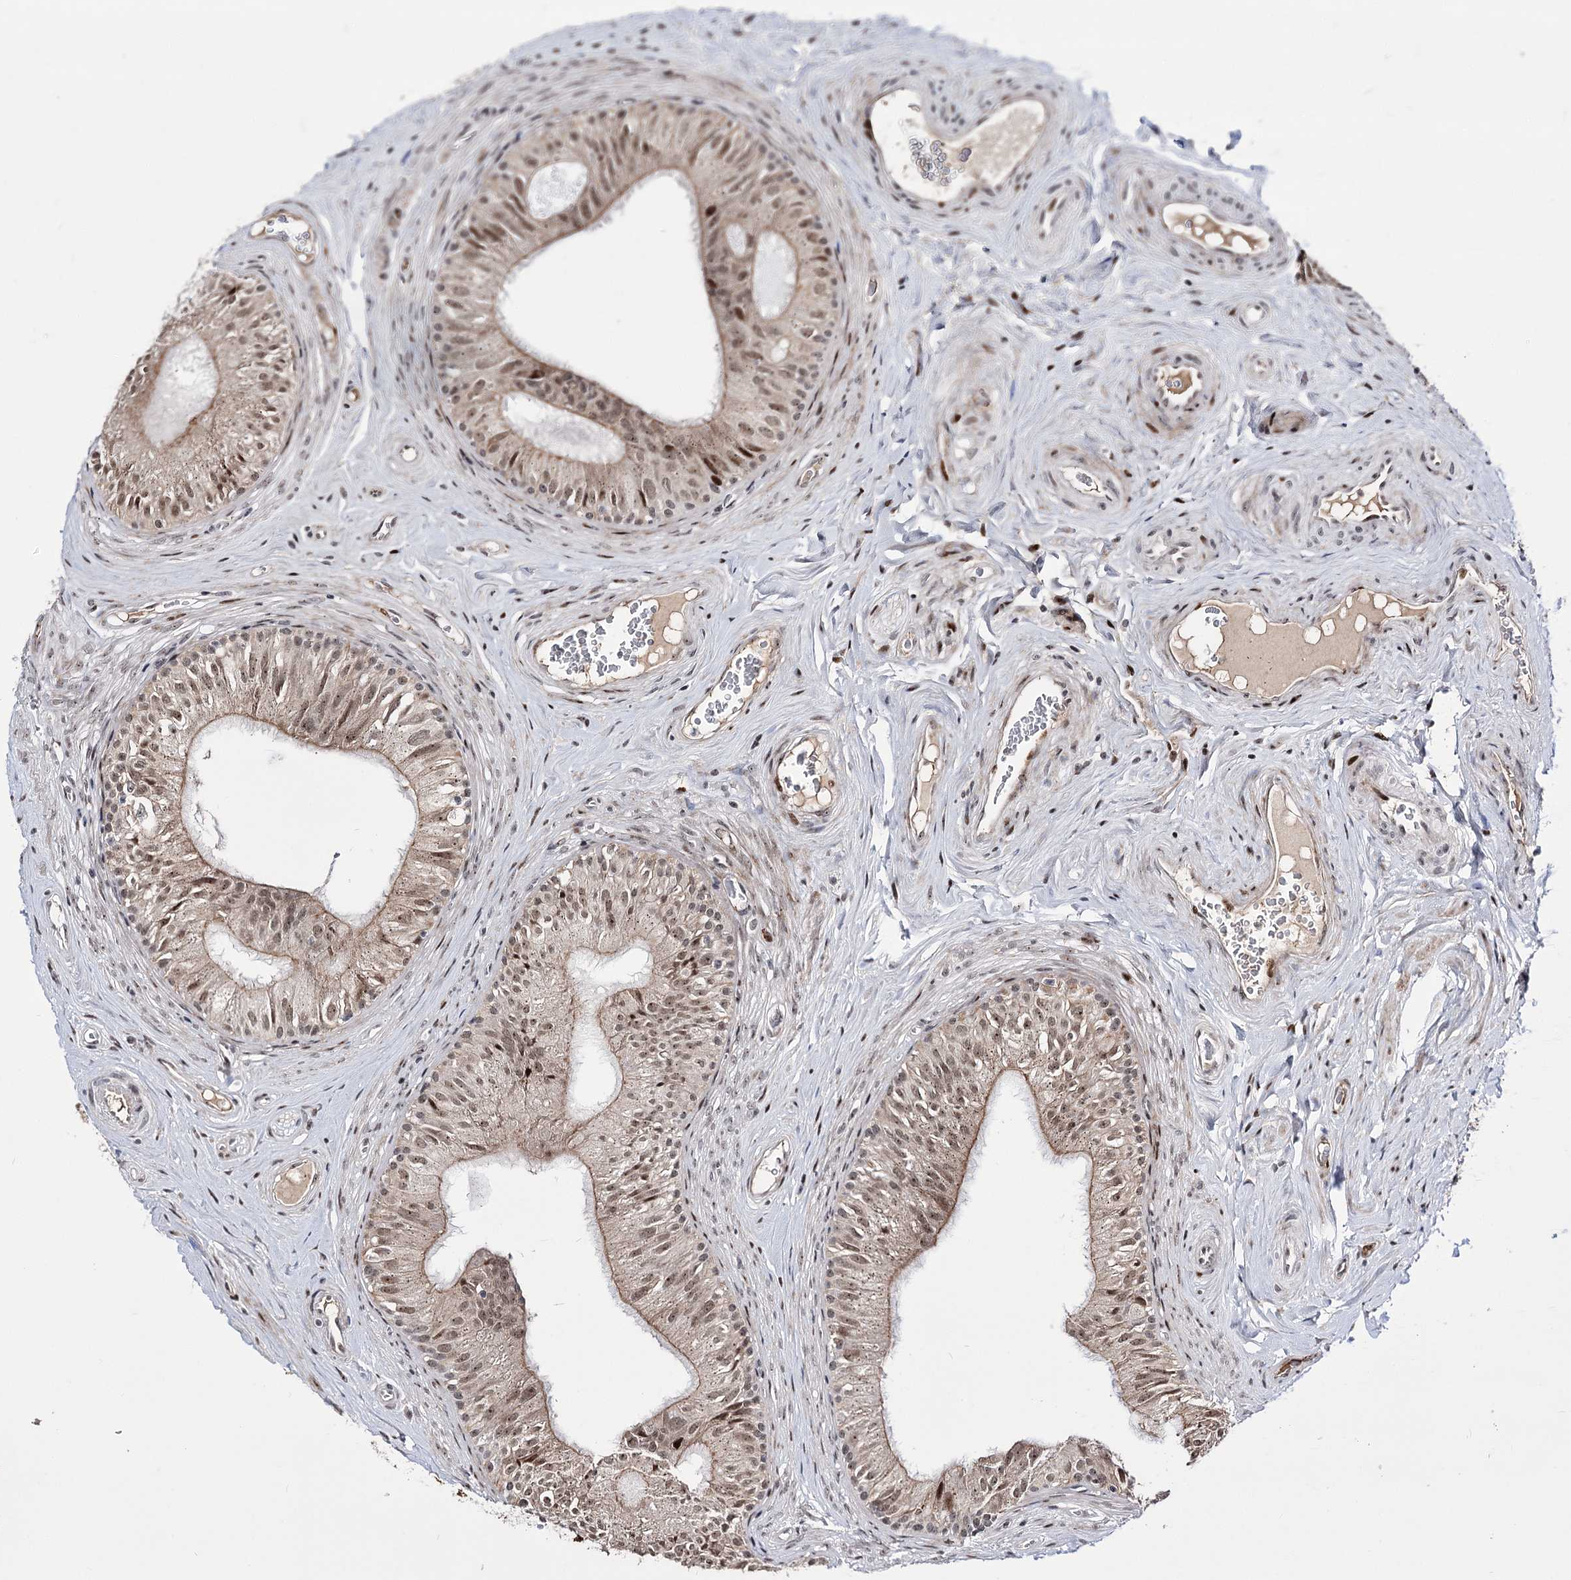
{"staining": {"intensity": "weak", "quantity": ">75%", "location": "nuclear"}, "tissue": "epididymis", "cell_type": "Glandular cells", "image_type": "normal", "snomed": [{"axis": "morphology", "description": "Normal tissue, NOS"}, {"axis": "topography", "description": "Epididymis"}], "caption": "Epididymis was stained to show a protein in brown. There is low levels of weak nuclear expression in about >75% of glandular cells.", "gene": "STOX1", "patient": {"sex": "male", "age": 46}}